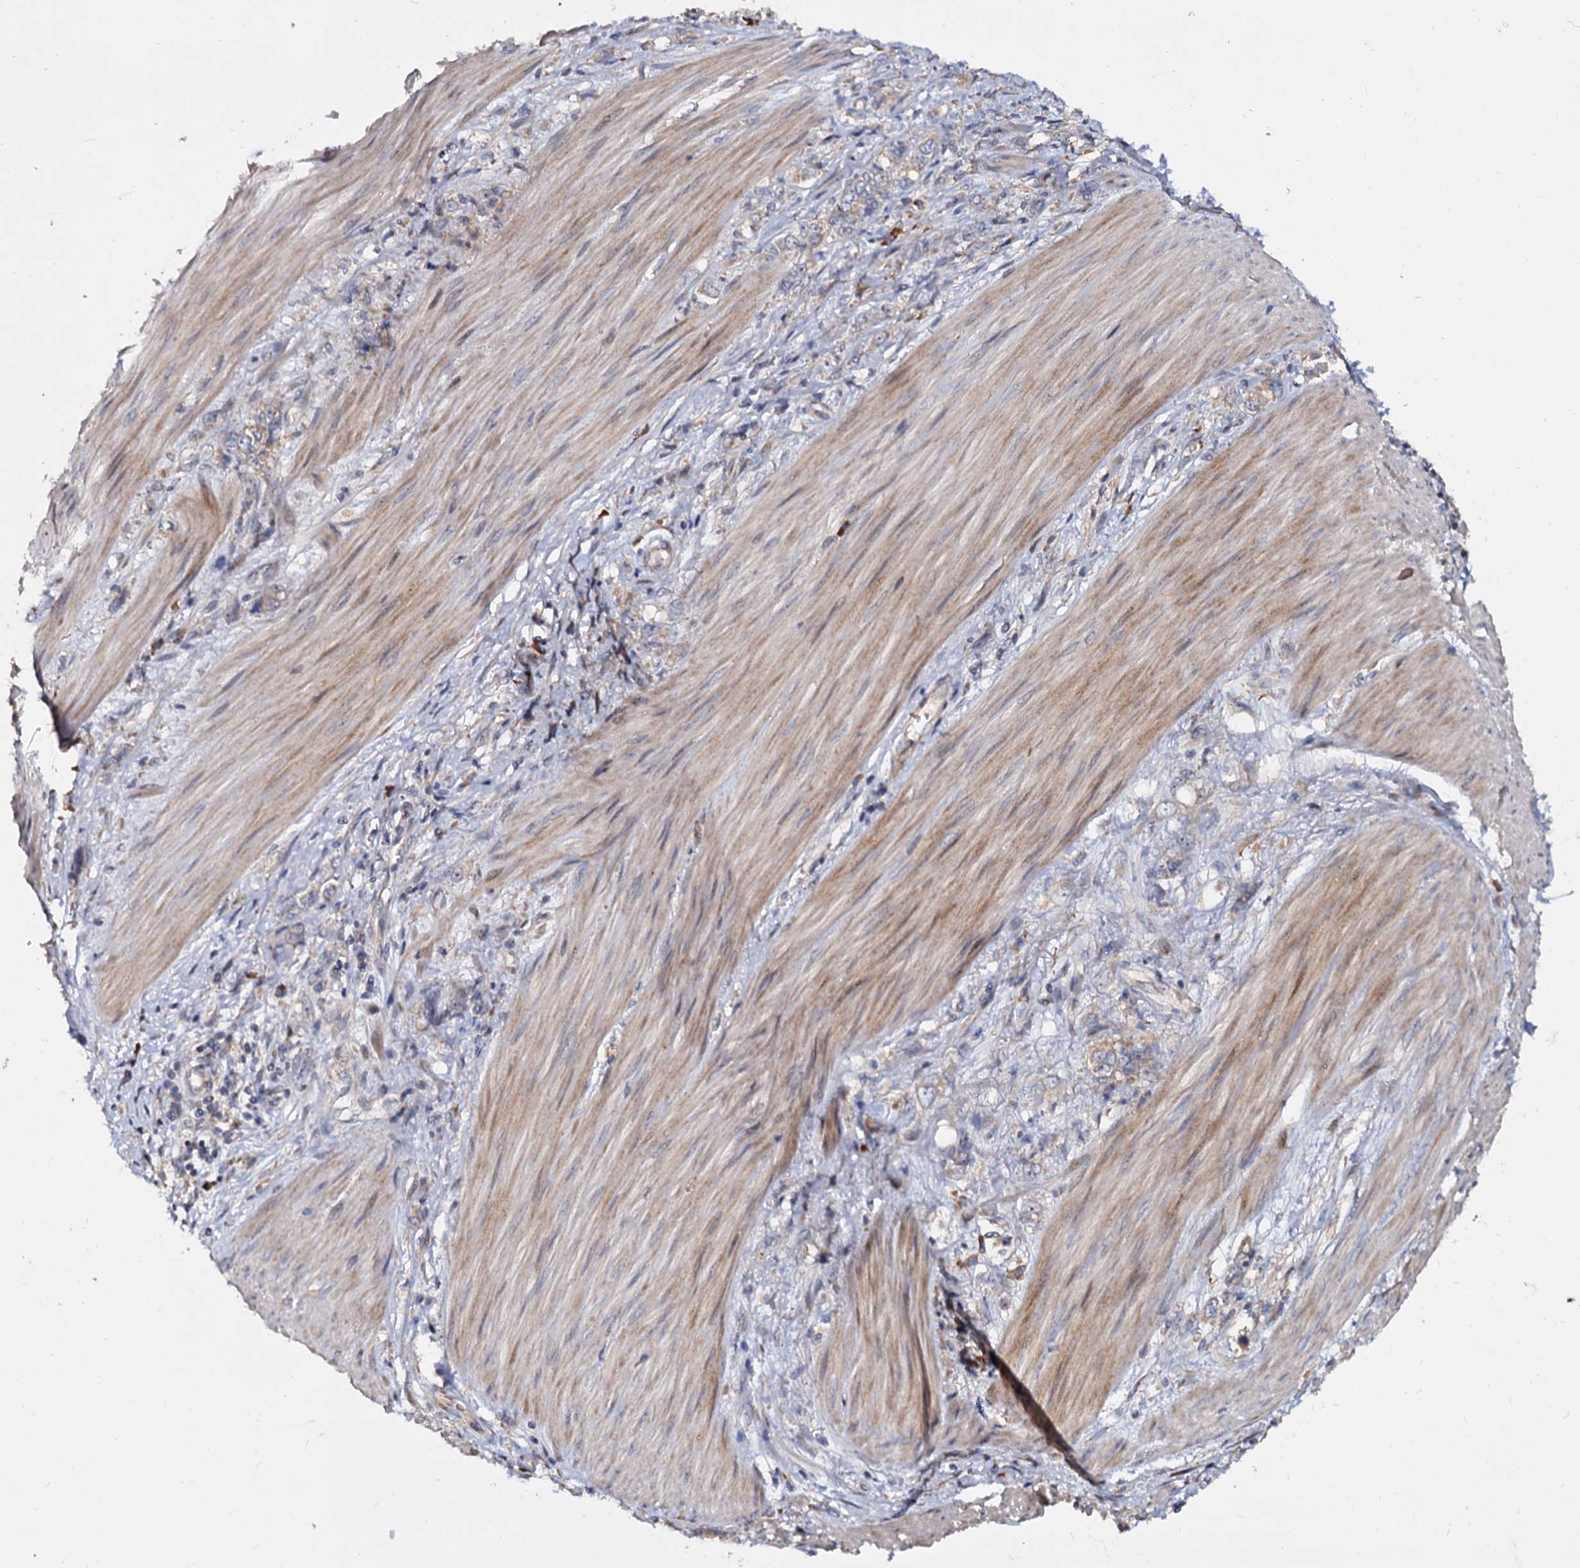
{"staining": {"intensity": "weak", "quantity": "25%-75%", "location": "cytoplasmic/membranous"}, "tissue": "stomach cancer", "cell_type": "Tumor cells", "image_type": "cancer", "snomed": [{"axis": "morphology", "description": "Adenocarcinoma, NOS"}, {"axis": "topography", "description": "Stomach"}], "caption": "Human stomach cancer (adenocarcinoma) stained with a brown dye shows weak cytoplasmic/membranous positive staining in approximately 25%-75% of tumor cells.", "gene": "WWC3", "patient": {"sex": "female", "age": 76}}